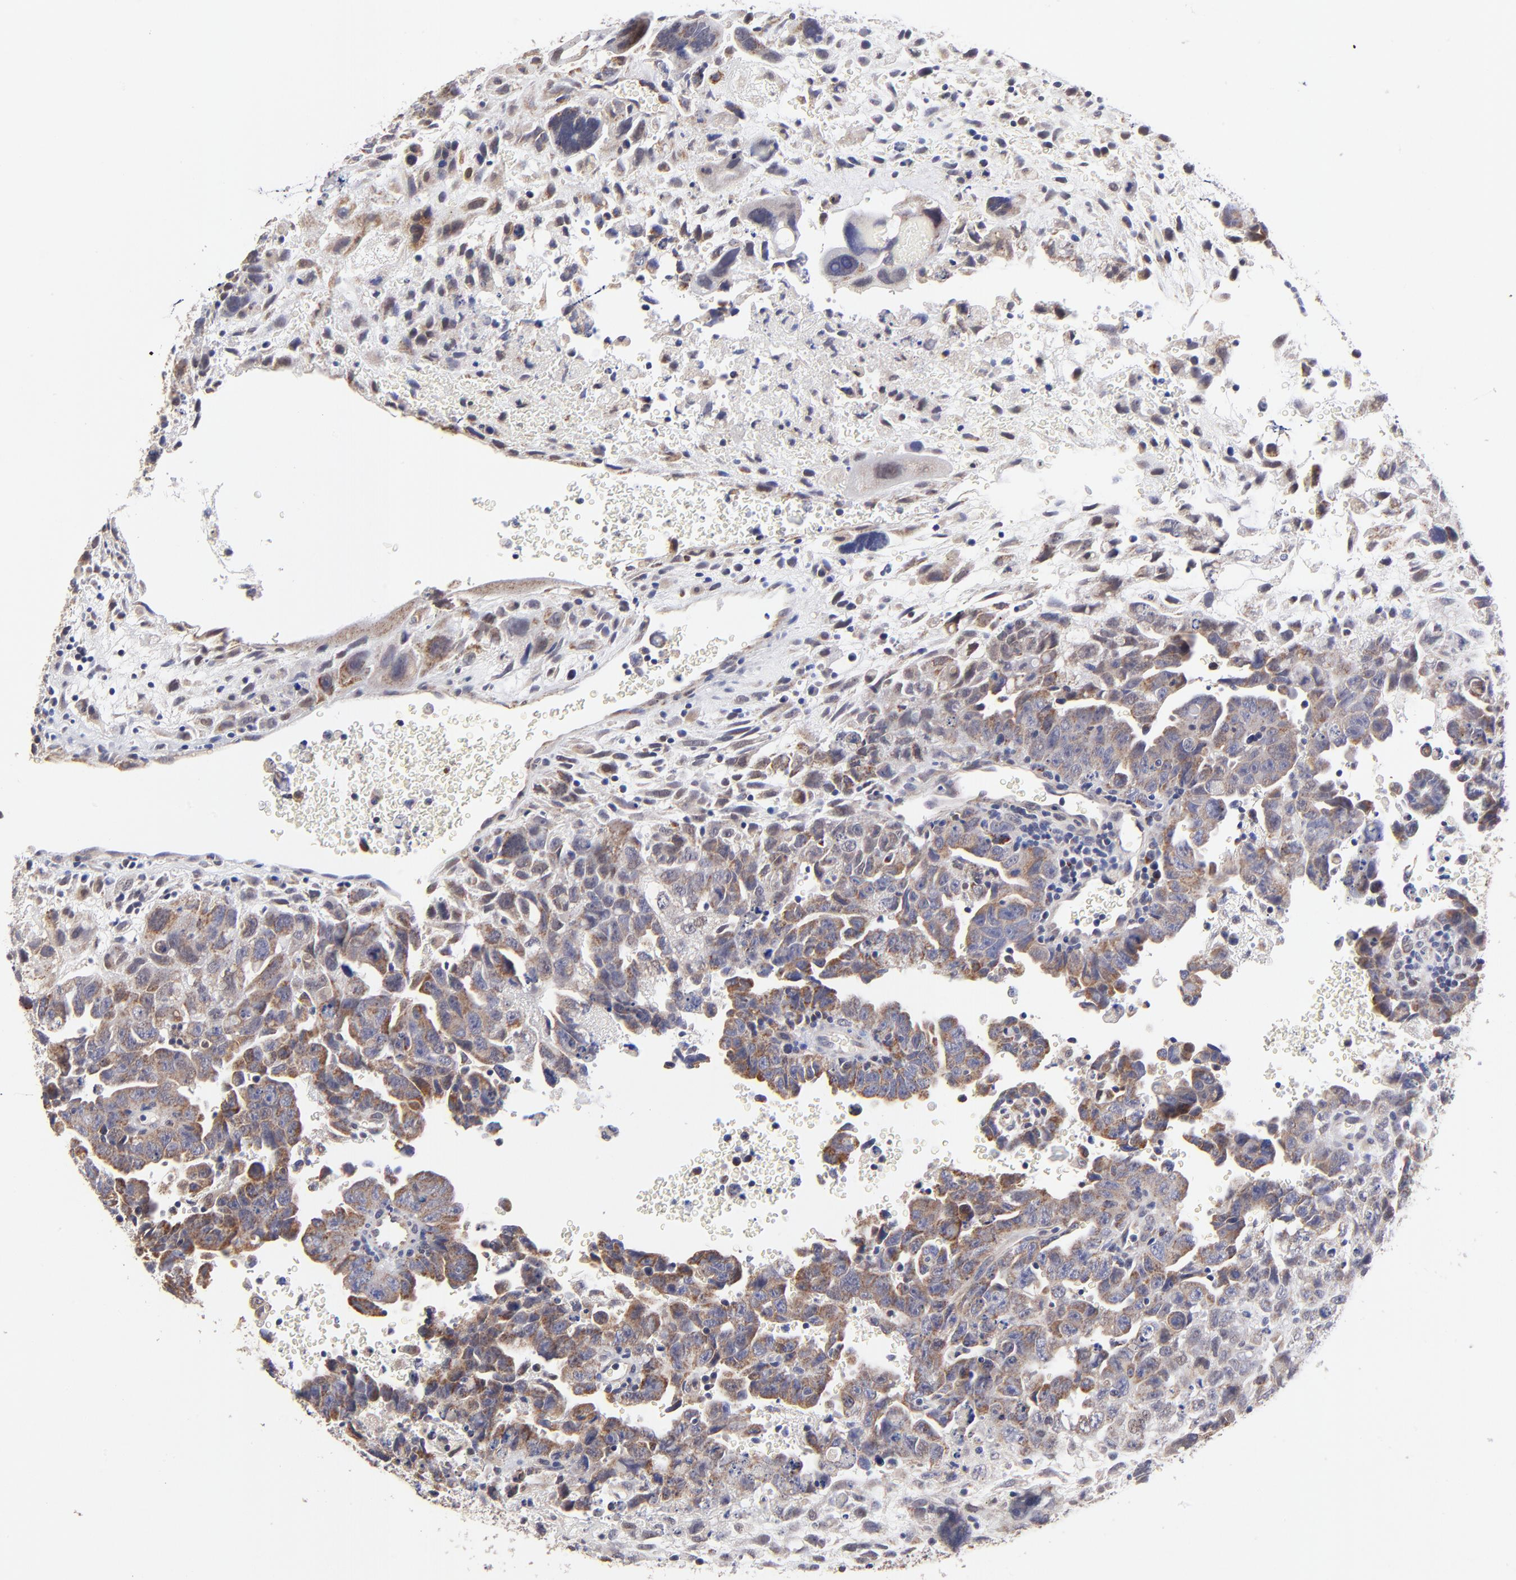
{"staining": {"intensity": "moderate", "quantity": "25%-75%", "location": "cytoplasmic/membranous"}, "tissue": "testis cancer", "cell_type": "Tumor cells", "image_type": "cancer", "snomed": [{"axis": "morphology", "description": "Carcinoma, Embryonal, NOS"}, {"axis": "topography", "description": "Testis"}], "caption": "Protein analysis of testis embryonal carcinoma tissue displays moderate cytoplasmic/membranous expression in approximately 25%-75% of tumor cells. The staining was performed using DAB (3,3'-diaminobenzidine), with brown indicating positive protein expression. Nuclei are stained blue with hematoxylin.", "gene": "FBXL12", "patient": {"sex": "male", "age": 28}}